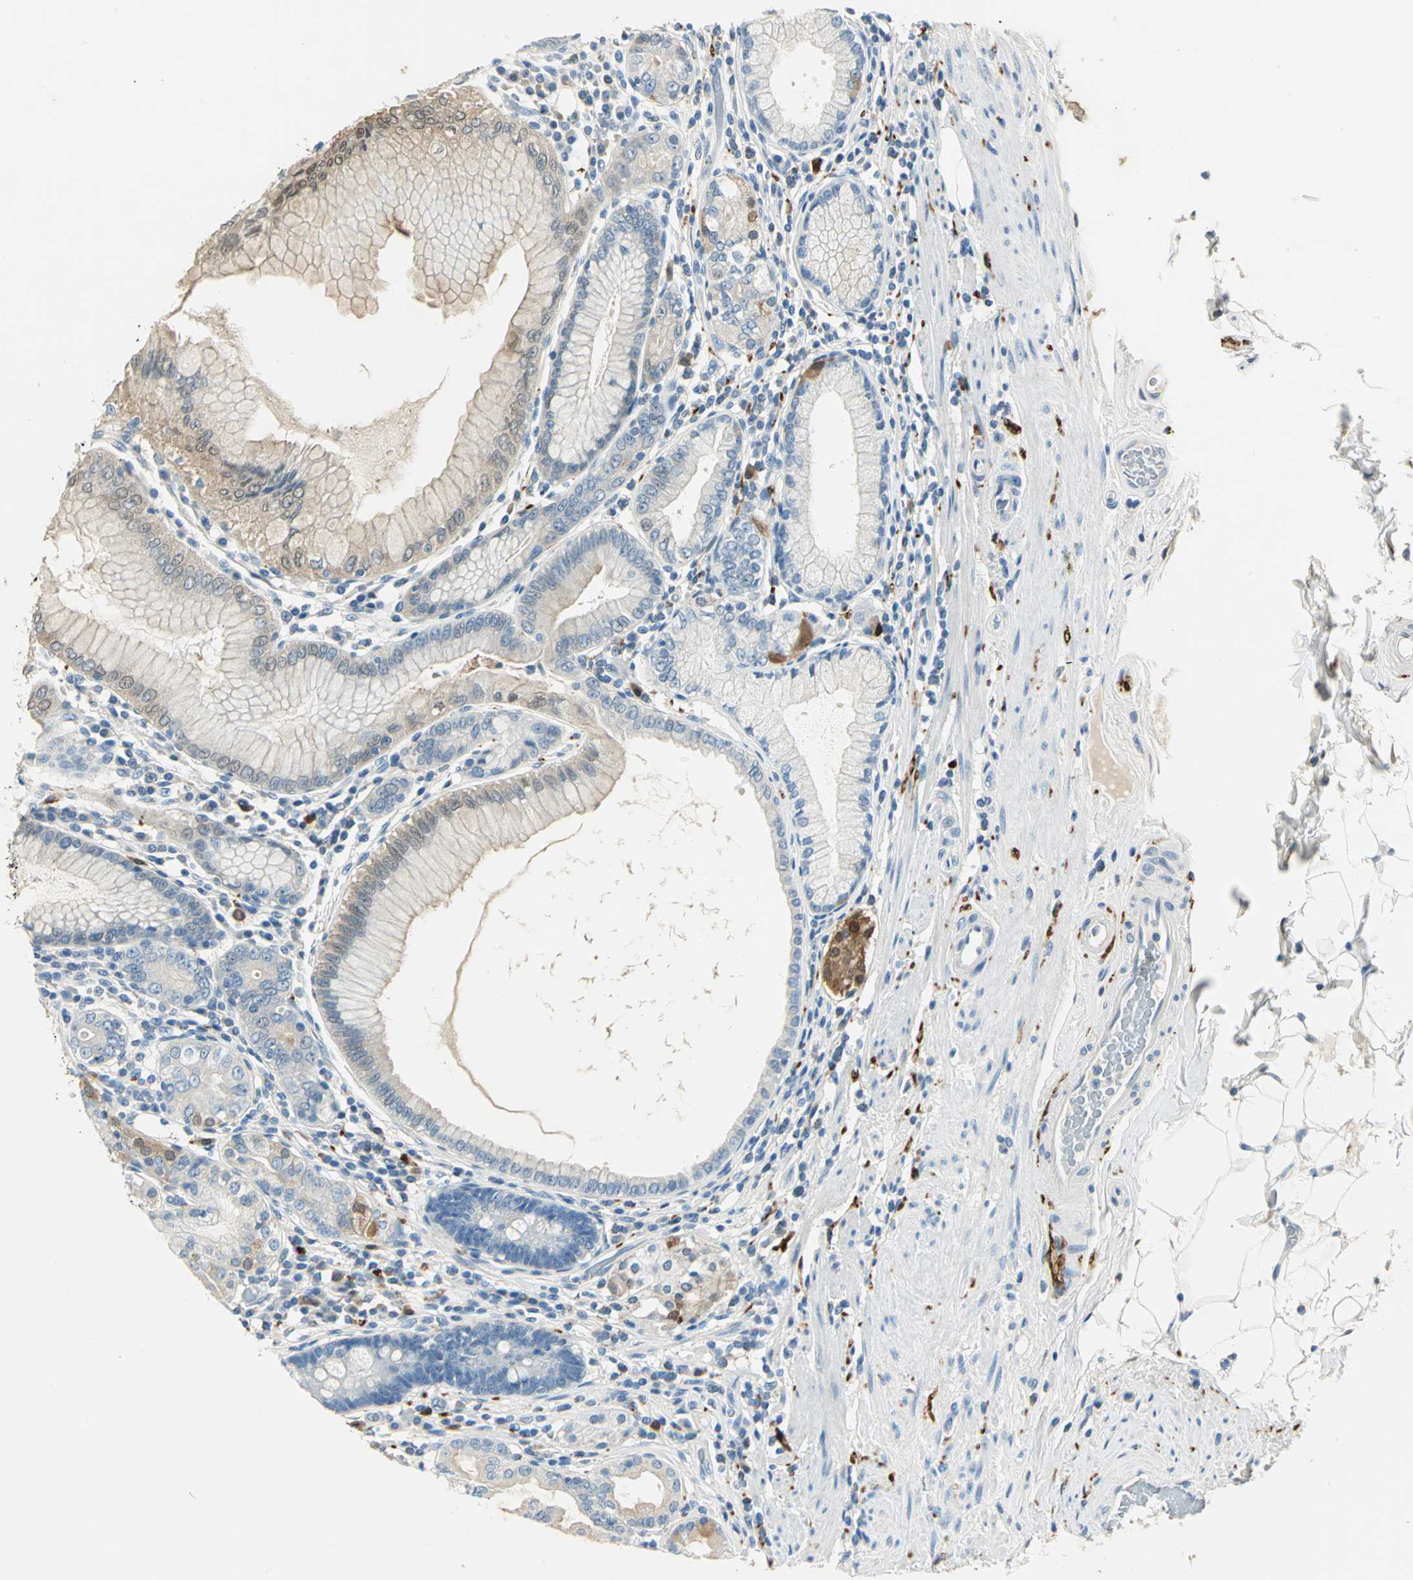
{"staining": {"intensity": "moderate", "quantity": "<25%", "location": "cytoplasmic/membranous,nuclear"}, "tissue": "stomach", "cell_type": "Glandular cells", "image_type": "normal", "snomed": [{"axis": "morphology", "description": "Normal tissue, NOS"}, {"axis": "topography", "description": "Stomach, lower"}], "caption": "Approximately <25% of glandular cells in unremarkable human stomach demonstrate moderate cytoplasmic/membranous,nuclear protein expression as visualized by brown immunohistochemical staining.", "gene": "UCHL1", "patient": {"sex": "female", "age": 76}}